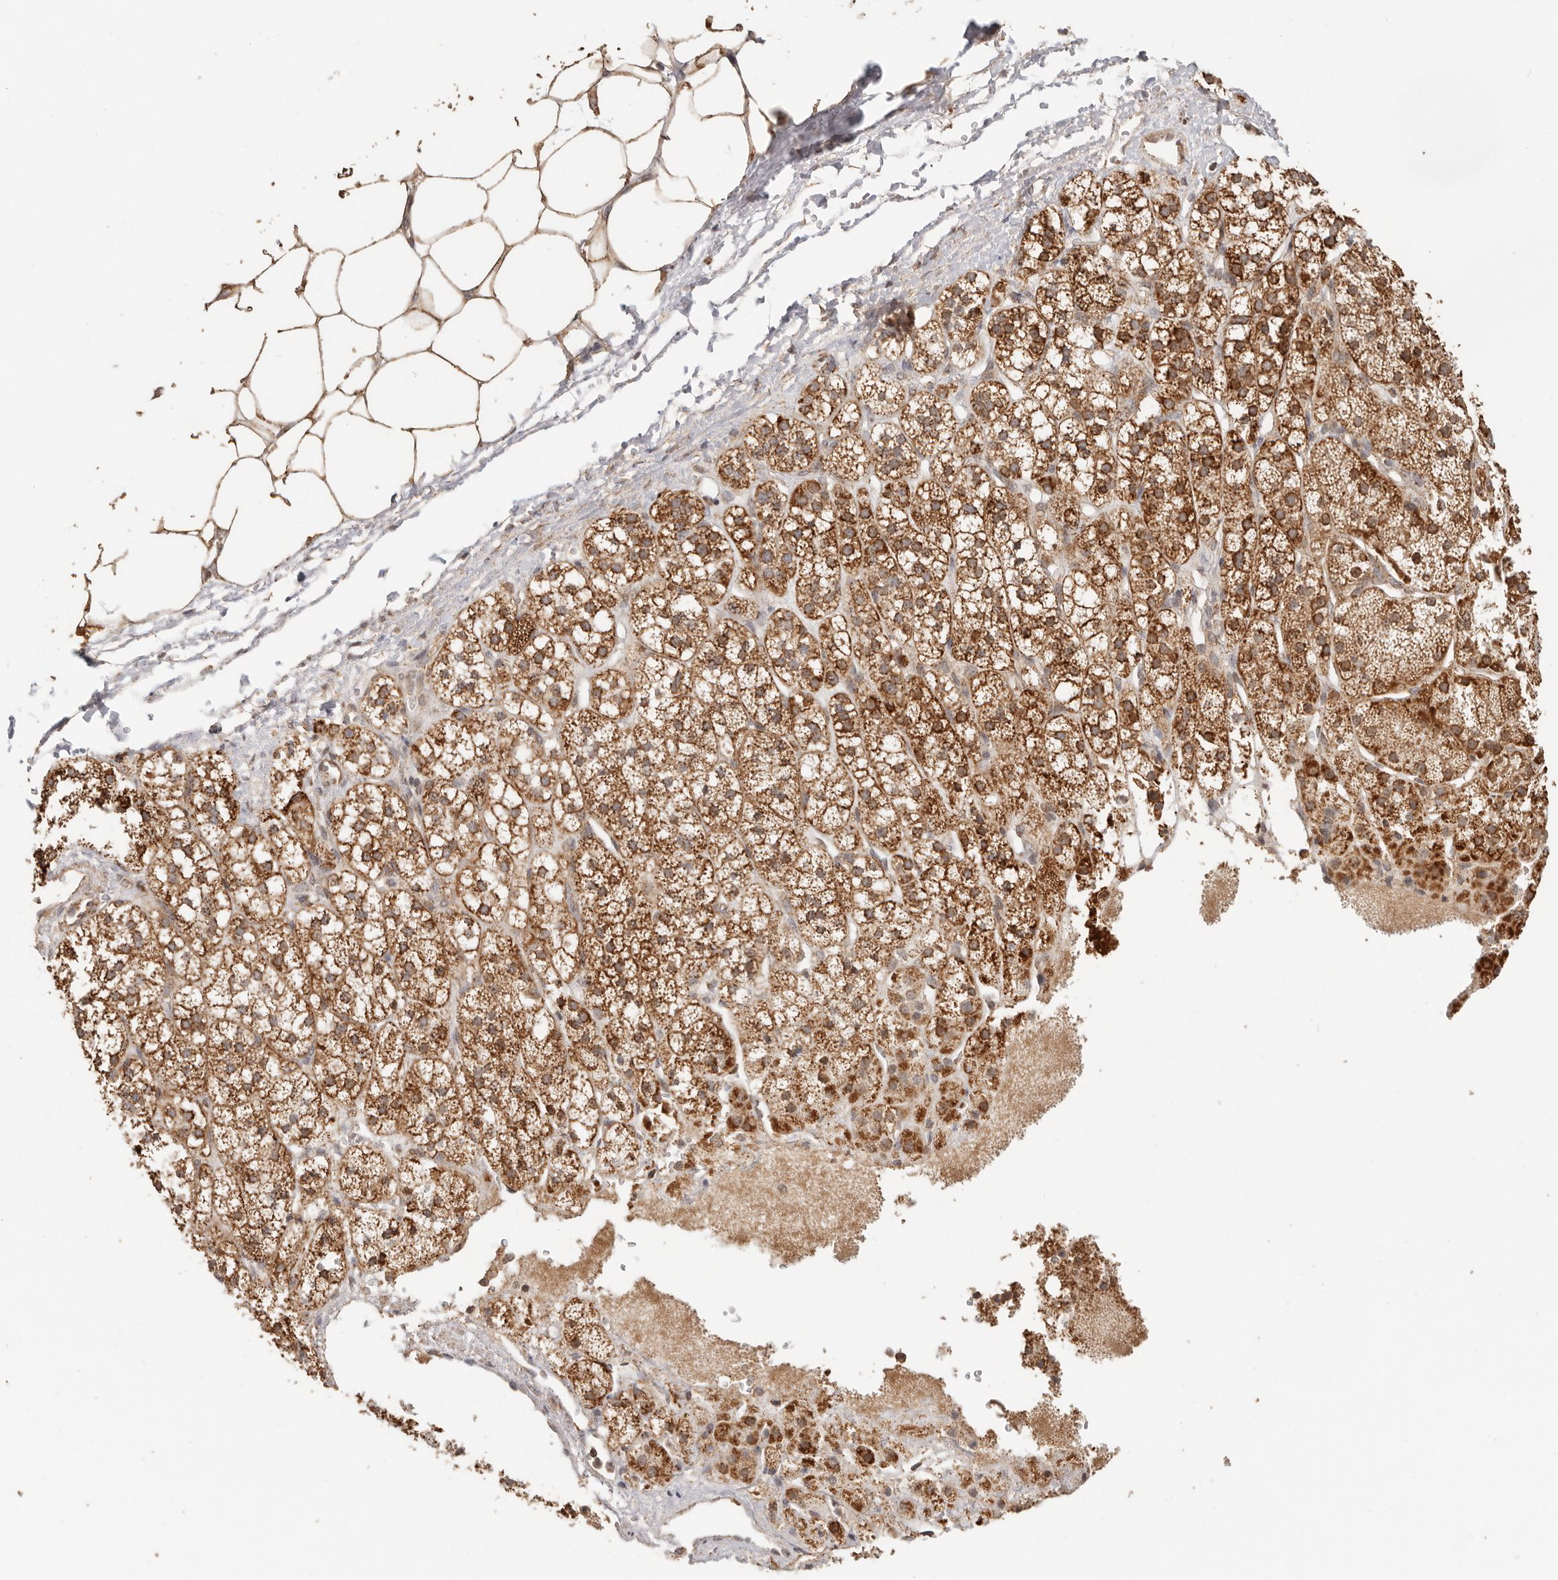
{"staining": {"intensity": "strong", "quantity": ">75%", "location": "cytoplasmic/membranous"}, "tissue": "adrenal gland", "cell_type": "Glandular cells", "image_type": "normal", "snomed": [{"axis": "morphology", "description": "Normal tissue, NOS"}, {"axis": "topography", "description": "Adrenal gland"}], "caption": "Protein expression analysis of benign human adrenal gland reveals strong cytoplasmic/membranous positivity in about >75% of glandular cells.", "gene": "NDUFB11", "patient": {"sex": "male", "age": 56}}